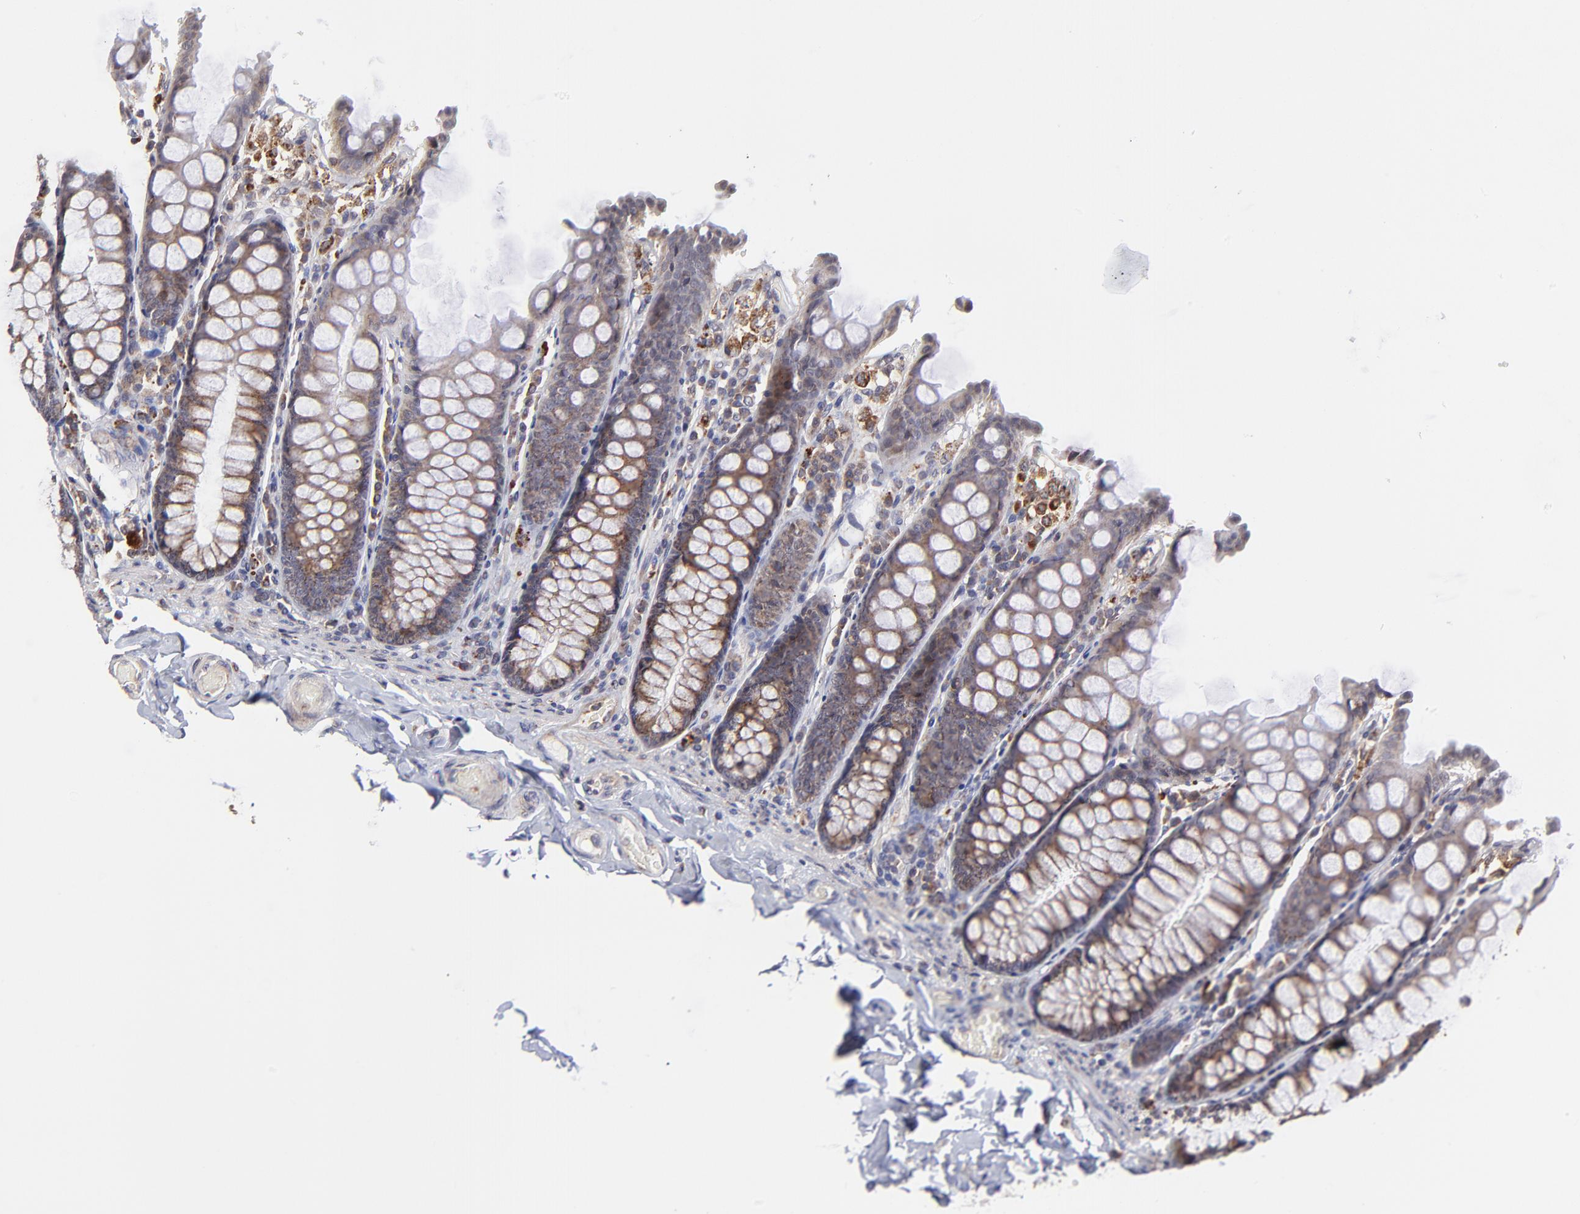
{"staining": {"intensity": "weak", "quantity": ">75%", "location": "cytoplasmic/membranous"}, "tissue": "colon", "cell_type": "Endothelial cells", "image_type": "normal", "snomed": [{"axis": "morphology", "description": "Normal tissue, NOS"}, {"axis": "topography", "description": "Colon"}], "caption": "Endothelial cells reveal low levels of weak cytoplasmic/membranous expression in about >75% of cells in benign human colon.", "gene": "MAP2K7", "patient": {"sex": "female", "age": 61}}